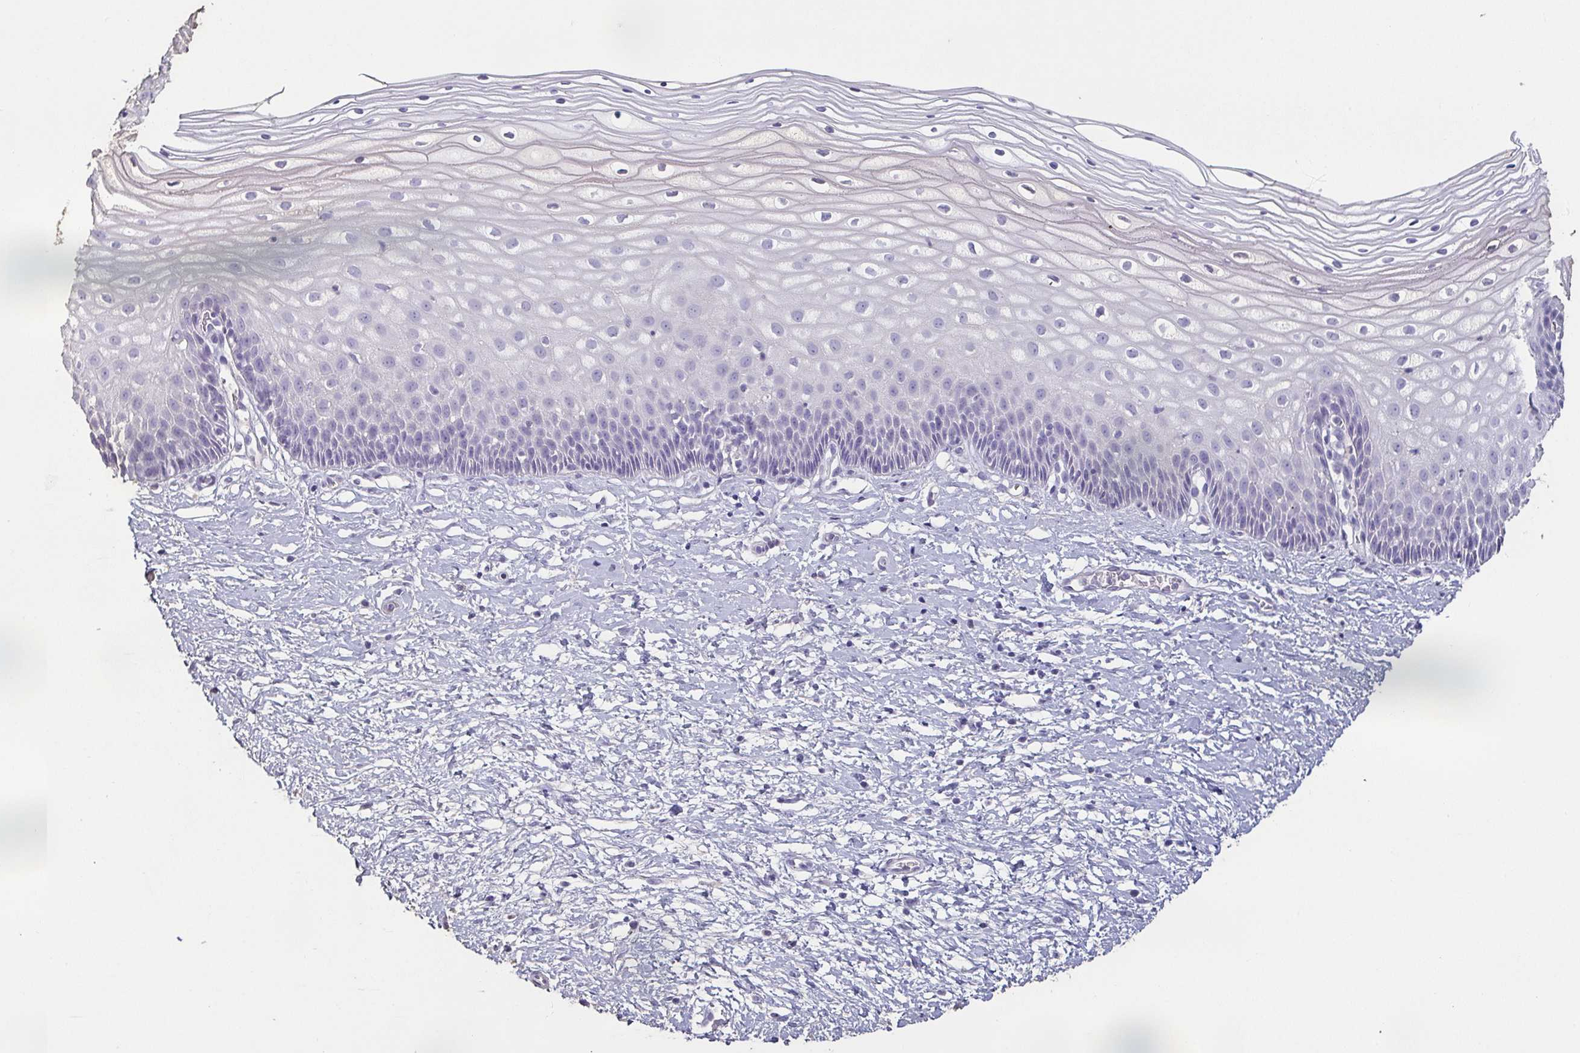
{"staining": {"intensity": "negative", "quantity": "none", "location": "none"}, "tissue": "cervix", "cell_type": "Glandular cells", "image_type": "normal", "snomed": [{"axis": "morphology", "description": "Normal tissue, NOS"}, {"axis": "topography", "description": "Cervix"}], "caption": "Micrograph shows no protein positivity in glandular cells of normal cervix.", "gene": "BPIFA2", "patient": {"sex": "female", "age": 36}}